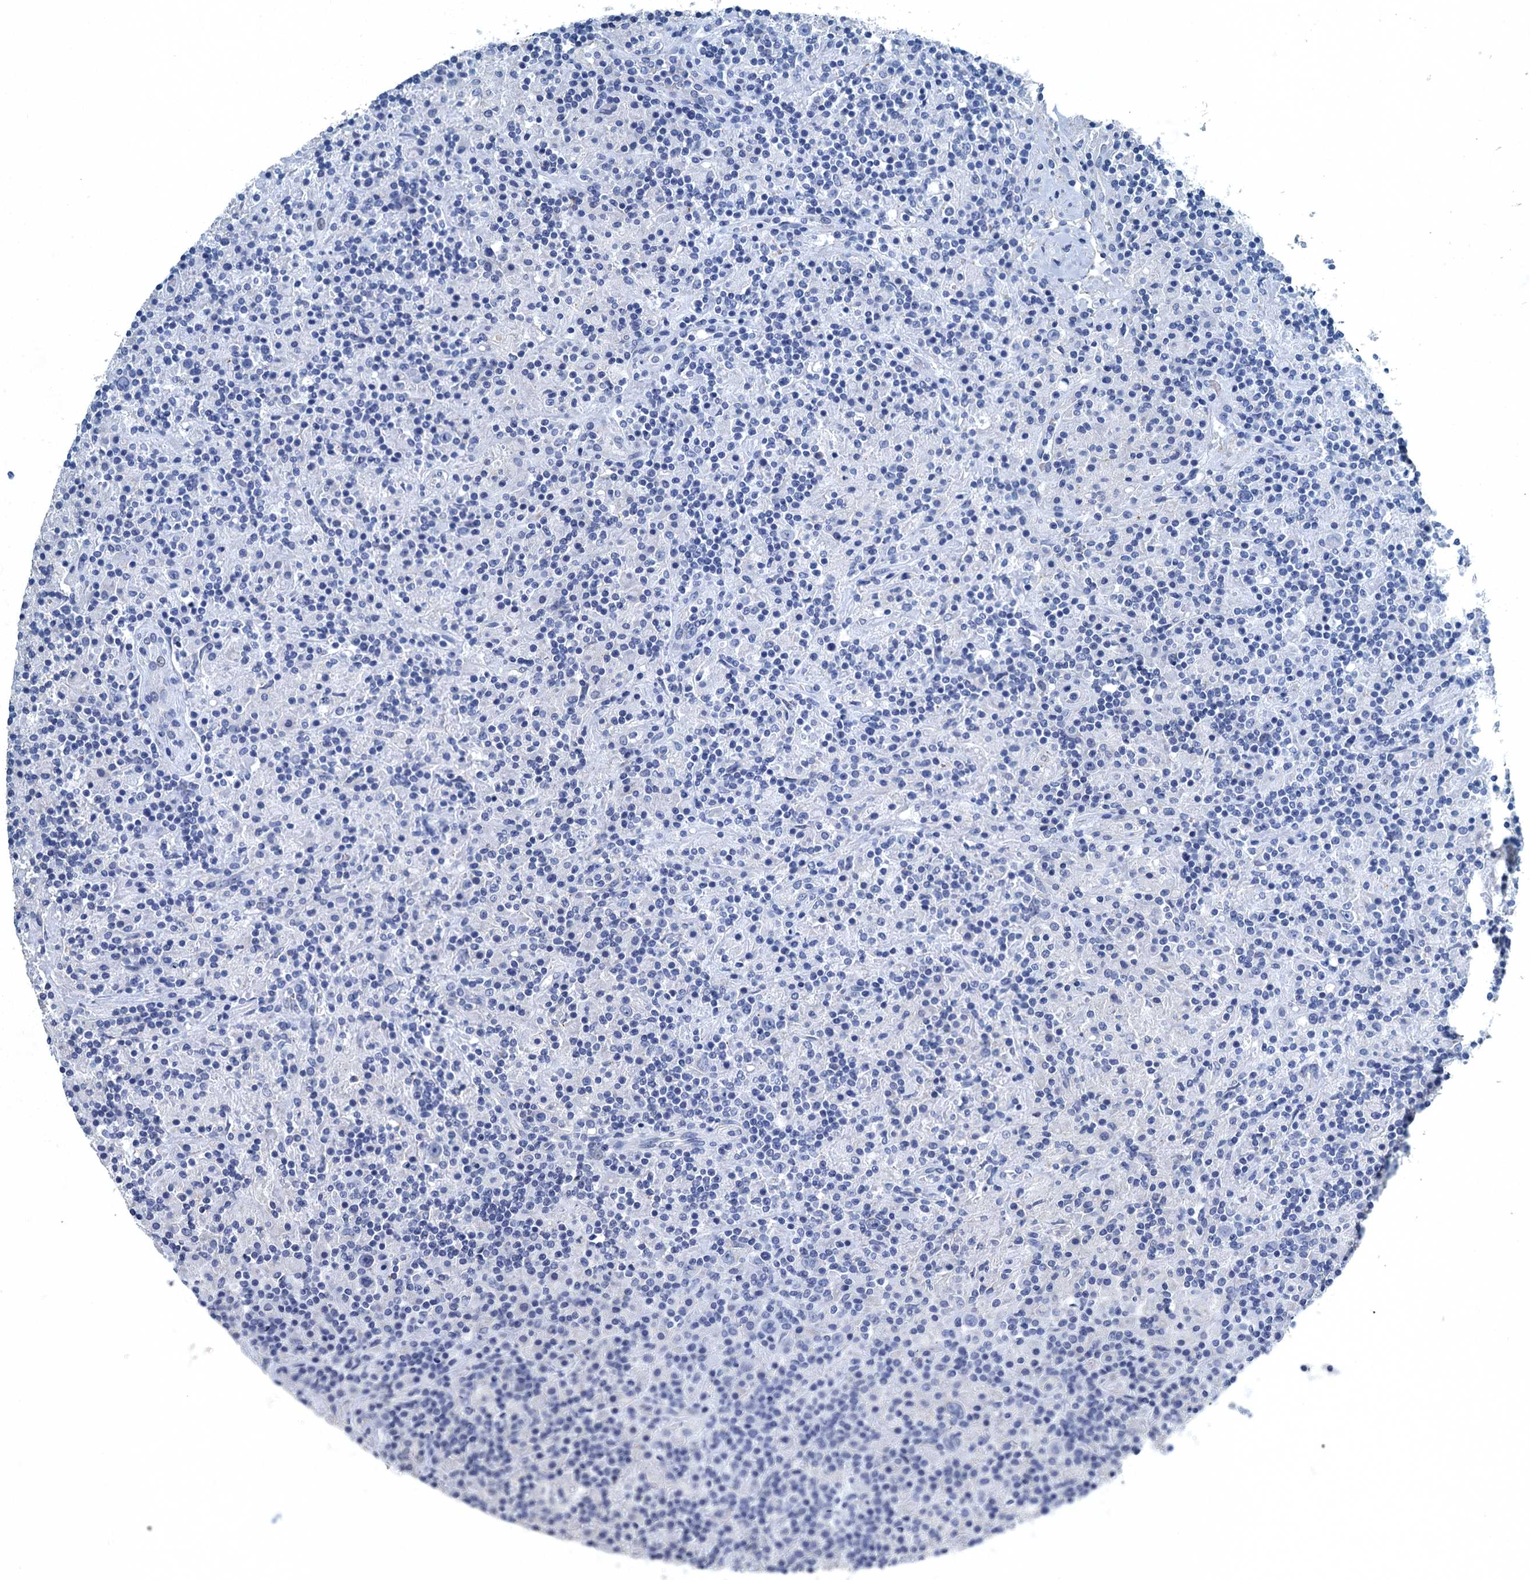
{"staining": {"intensity": "negative", "quantity": "none", "location": "none"}, "tissue": "lymphoma", "cell_type": "Tumor cells", "image_type": "cancer", "snomed": [{"axis": "morphology", "description": "Hodgkin's disease, NOS"}, {"axis": "topography", "description": "Lymph node"}], "caption": "Immunohistochemistry histopathology image of neoplastic tissue: human Hodgkin's disease stained with DAB (3,3'-diaminobenzidine) shows no significant protein expression in tumor cells. Brightfield microscopy of immunohistochemistry stained with DAB (brown) and hematoxylin (blue), captured at high magnification.", "gene": "GADL1", "patient": {"sex": "male", "age": 70}}